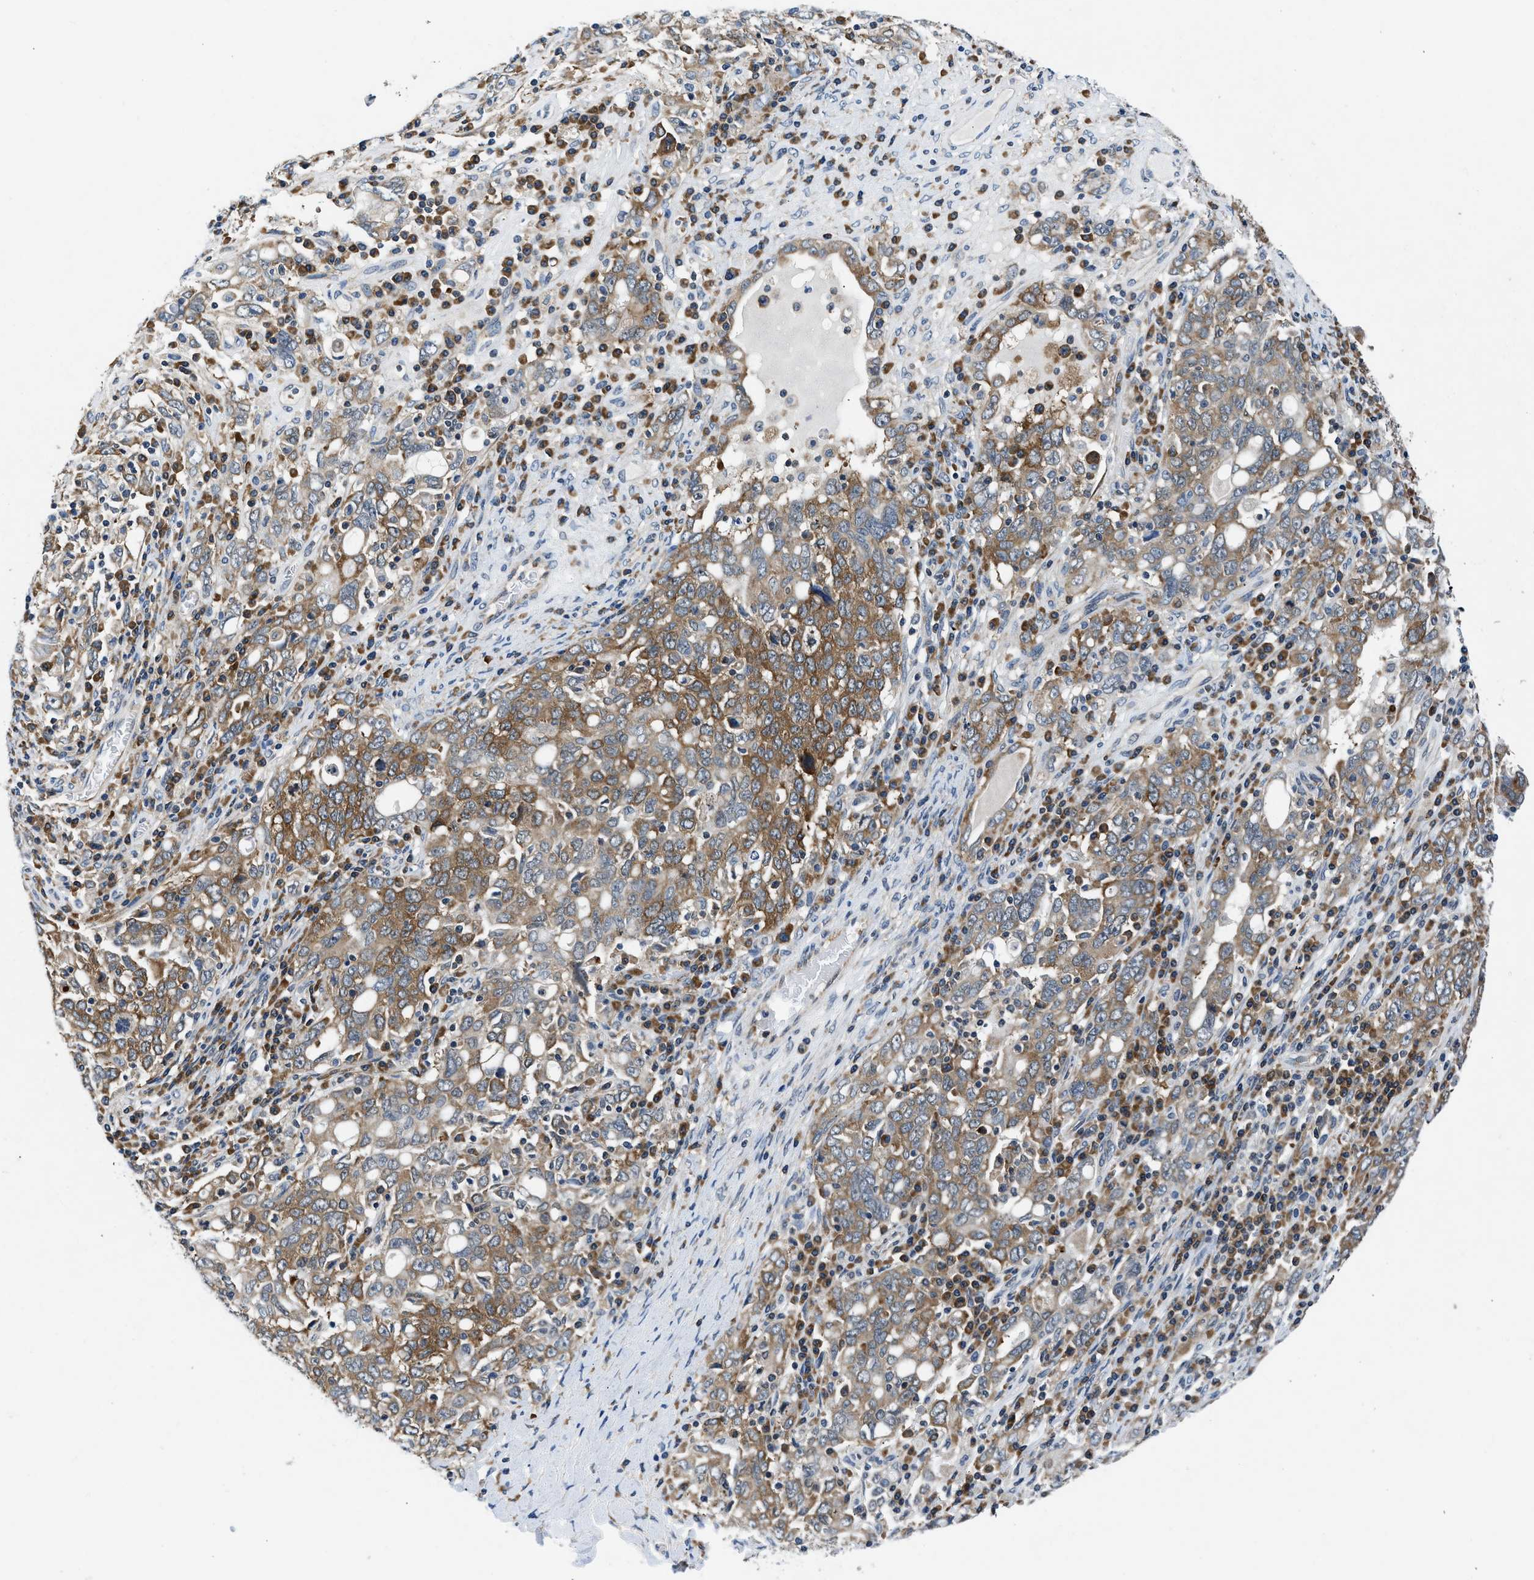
{"staining": {"intensity": "moderate", "quantity": ">75%", "location": "cytoplasmic/membranous"}, "tissue": "ovarian cancer", "cell_type": "Tumor cells", "image_type": "cancer", "snomed": [{"axis": "morphology", "description": "Carcinoma, endometroid"}, {"axis": "topography", "description": "Ovary"}], "caption": "The histopathology image demonstrates staining of endometroid carcinoma (ovarian), revealing moderate cytoplasmic/membranous protein staining (brown color) within tumor cells. The protein of interest is stained brown, and the nuclei are stained in blue (DAB (3,3'-diaminobenzidine) IHC with brightfield microscopy, high magnification).", "gene": "PA2G4", "patient": {"sex": "female", "age": 62}}